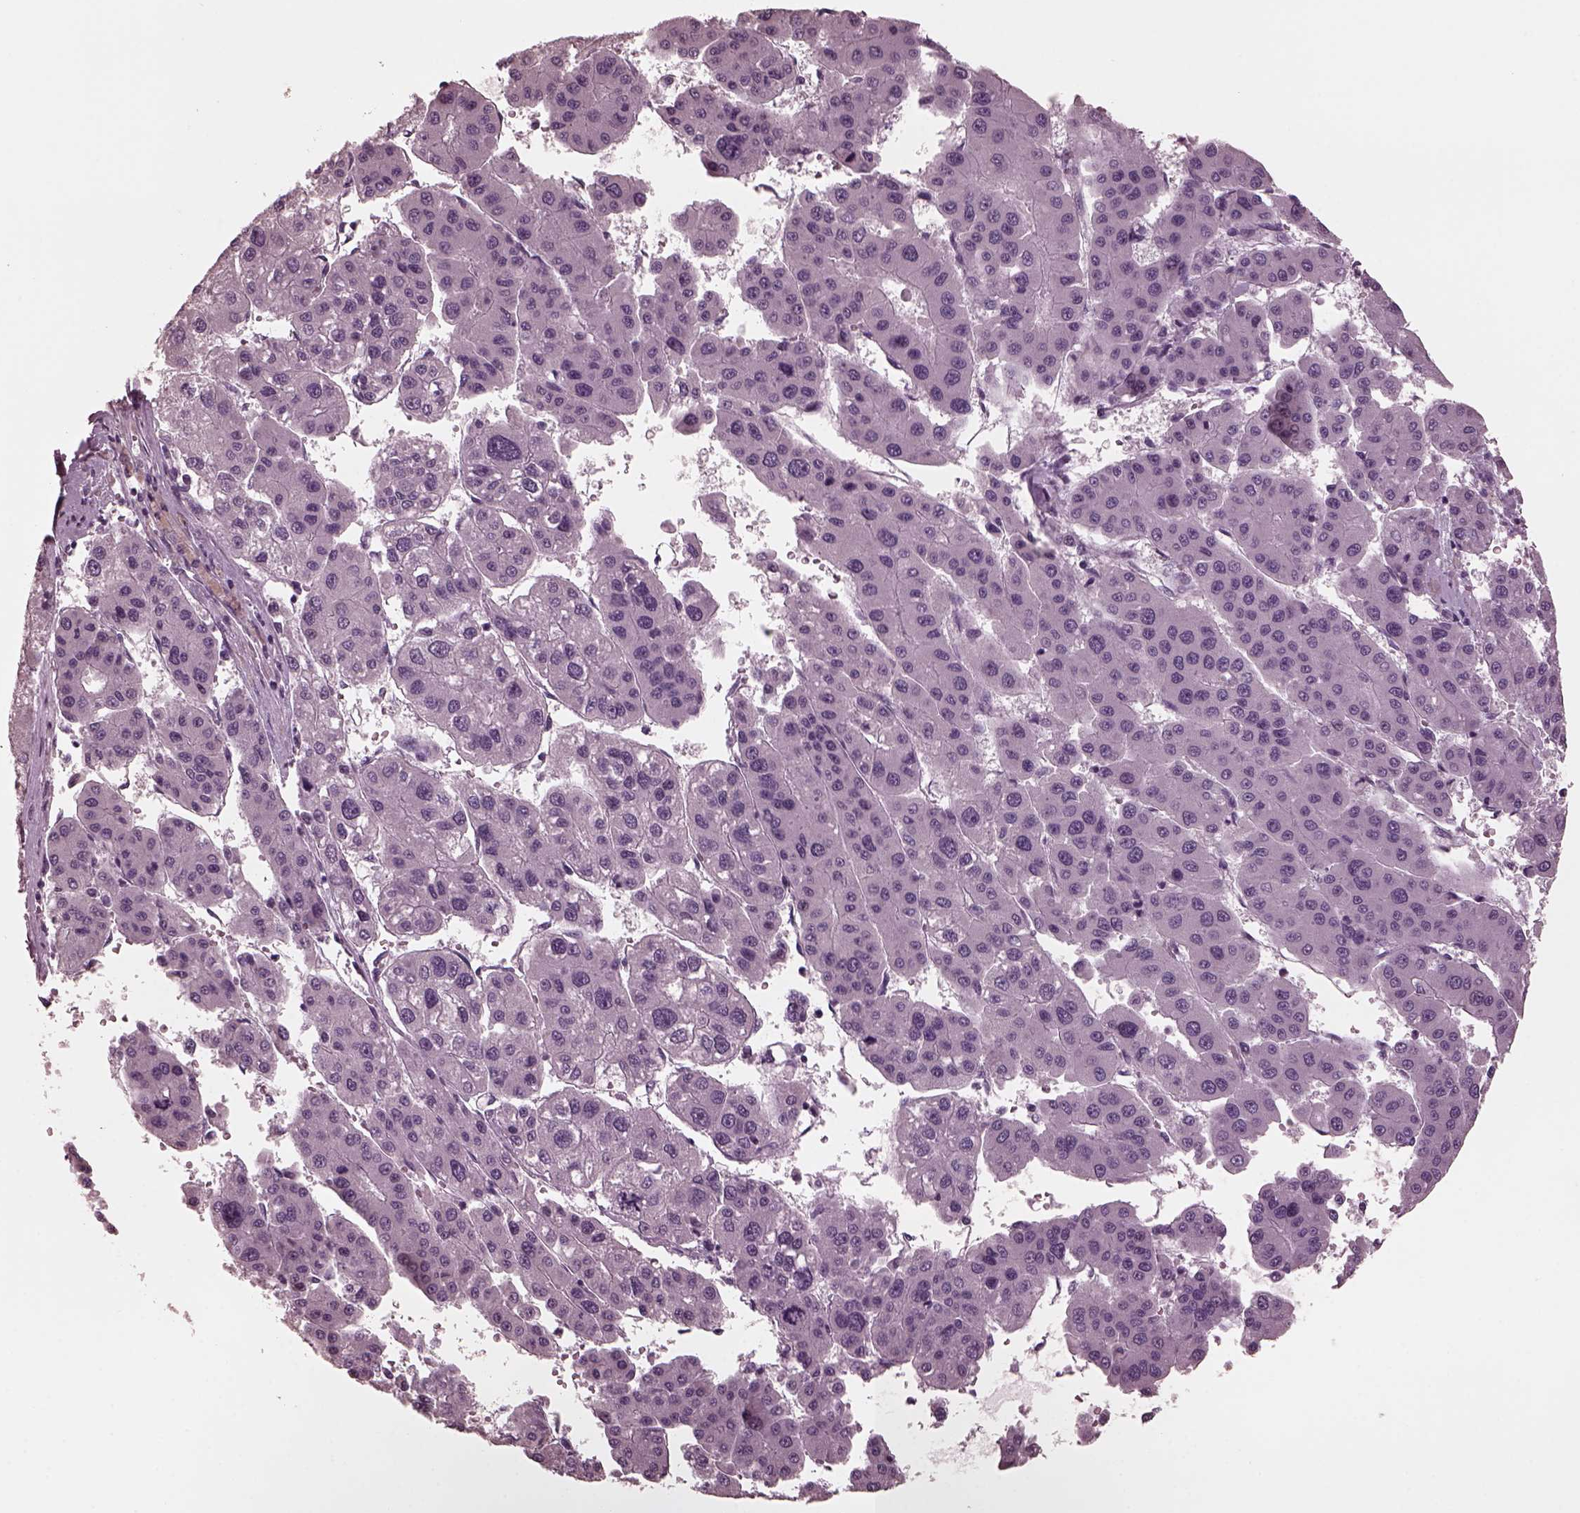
{"staining": {"intensity": "negative", "quantity": "none", "location": "none"}, "tissue": "liver cancer", "cell_type": "Tumor cells", "image_type": "cancer", "snomed": [{"axis": "morphology", "description": "Carcinoma, Hepatocellular, NOS"}, {"axis": "topography", "description": "Liver"}], "caption": "High magnification brightfield microscopy of liver cancer (hepatocellular carcinoma) stained with DAB (3,3'-diaminobenzidine) (brown) and counterstained with hematoxylin (blue): tumor cells show no significant staining.", "gene": "CGA", "patient": {"sex": "male", "age": 73}}